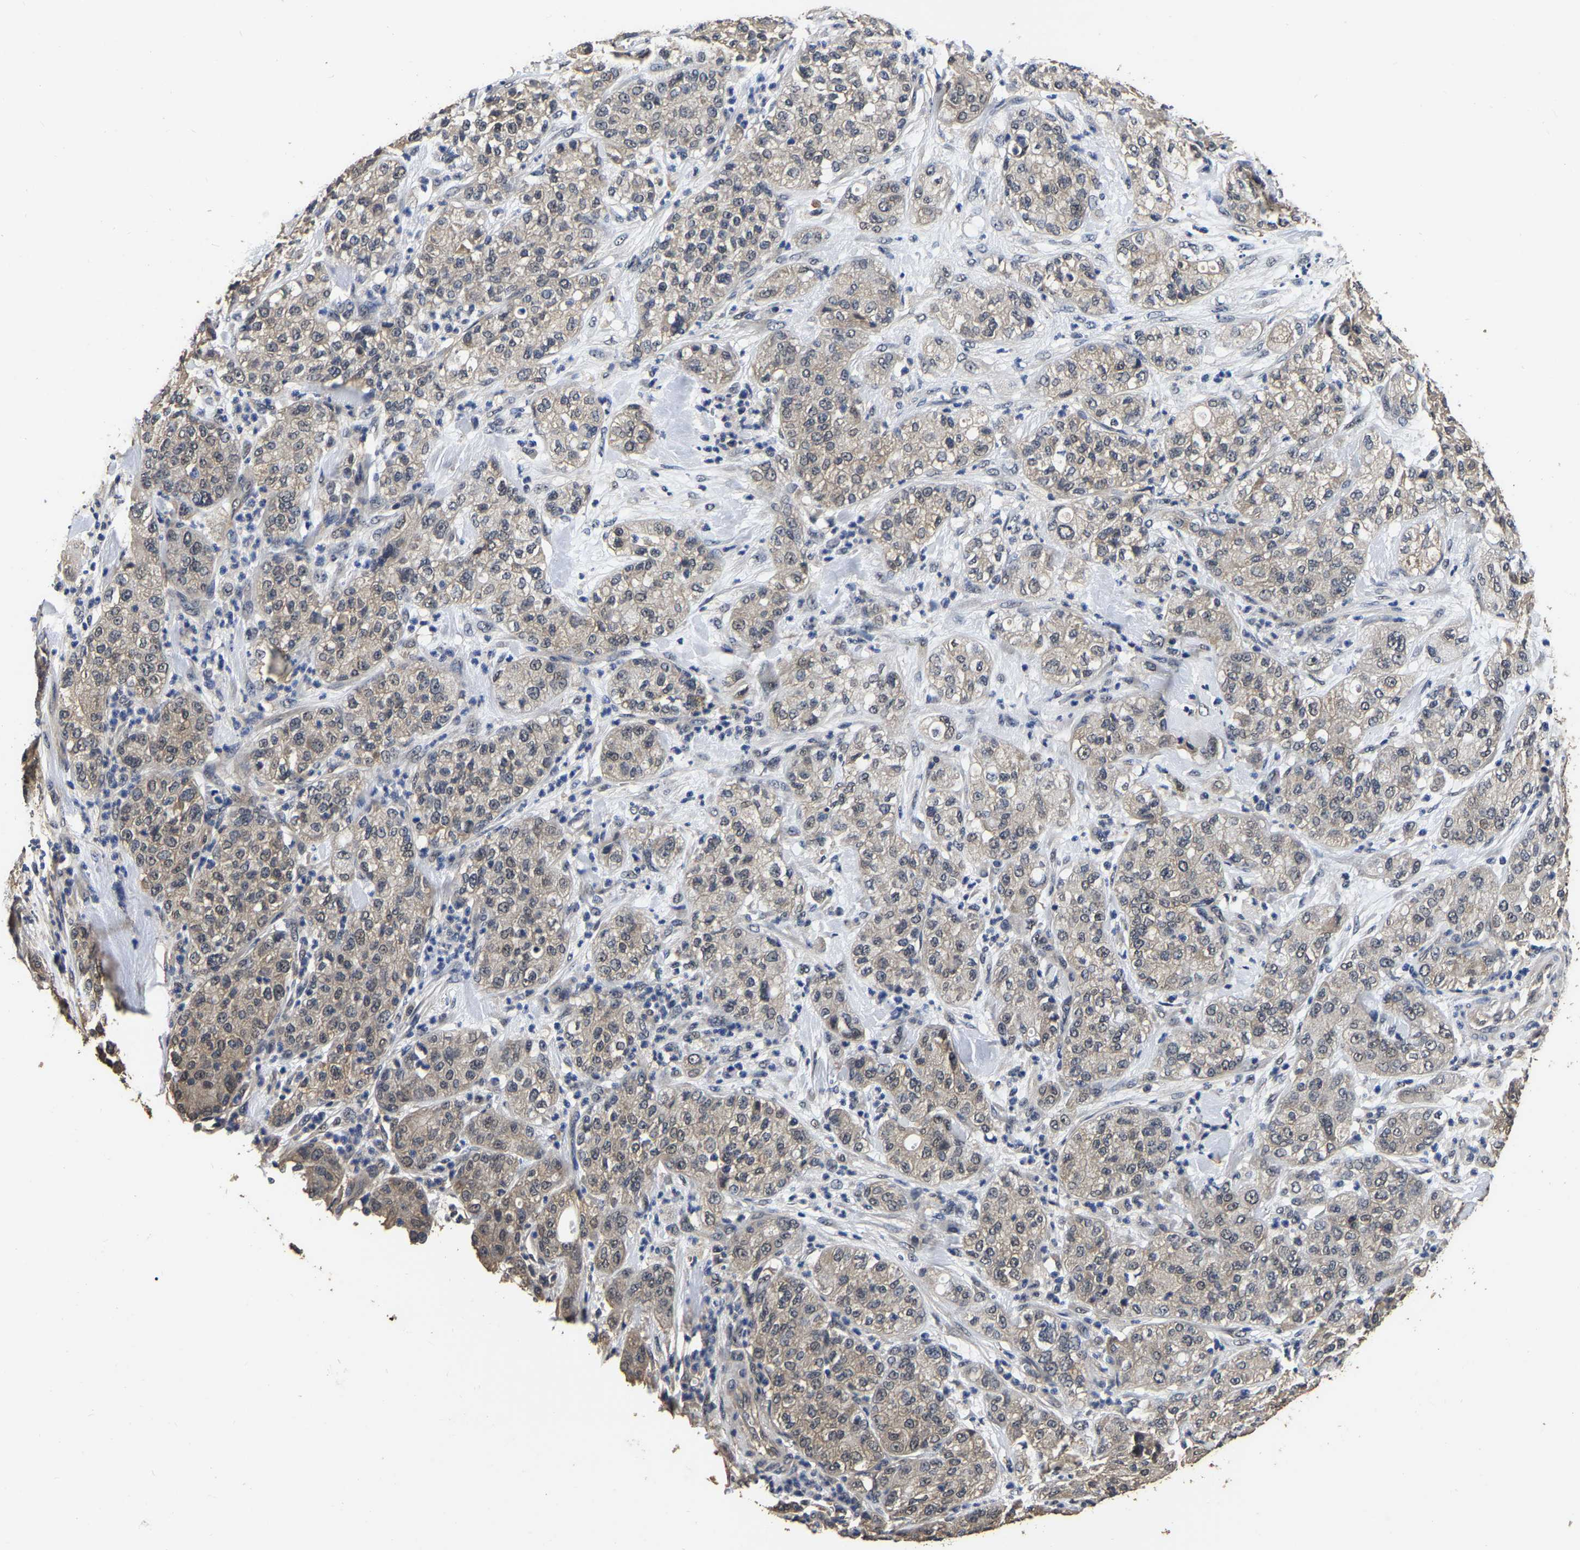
{"staining": {"intensity": "weak", "quantity": "25%-75%", "location": "cytoplasmic/membranous"}, "tissue": "pancreatic cancer", "cell_type": "Tumor cells", "image_type": "cancer", "snomed": [{"axis": "morphology", "description": "Adenocarcinoma, NOS"}, {"axis": "topography", "description": "Pancreas"}], "caption": "Weak cytoplasmic/membranous protein expression is seen in about 25%-75% of tumor cells in pancreatic adenocarcinoma.", "gene": "STK32C", "patient": {"sex": "female", "age": 78}}